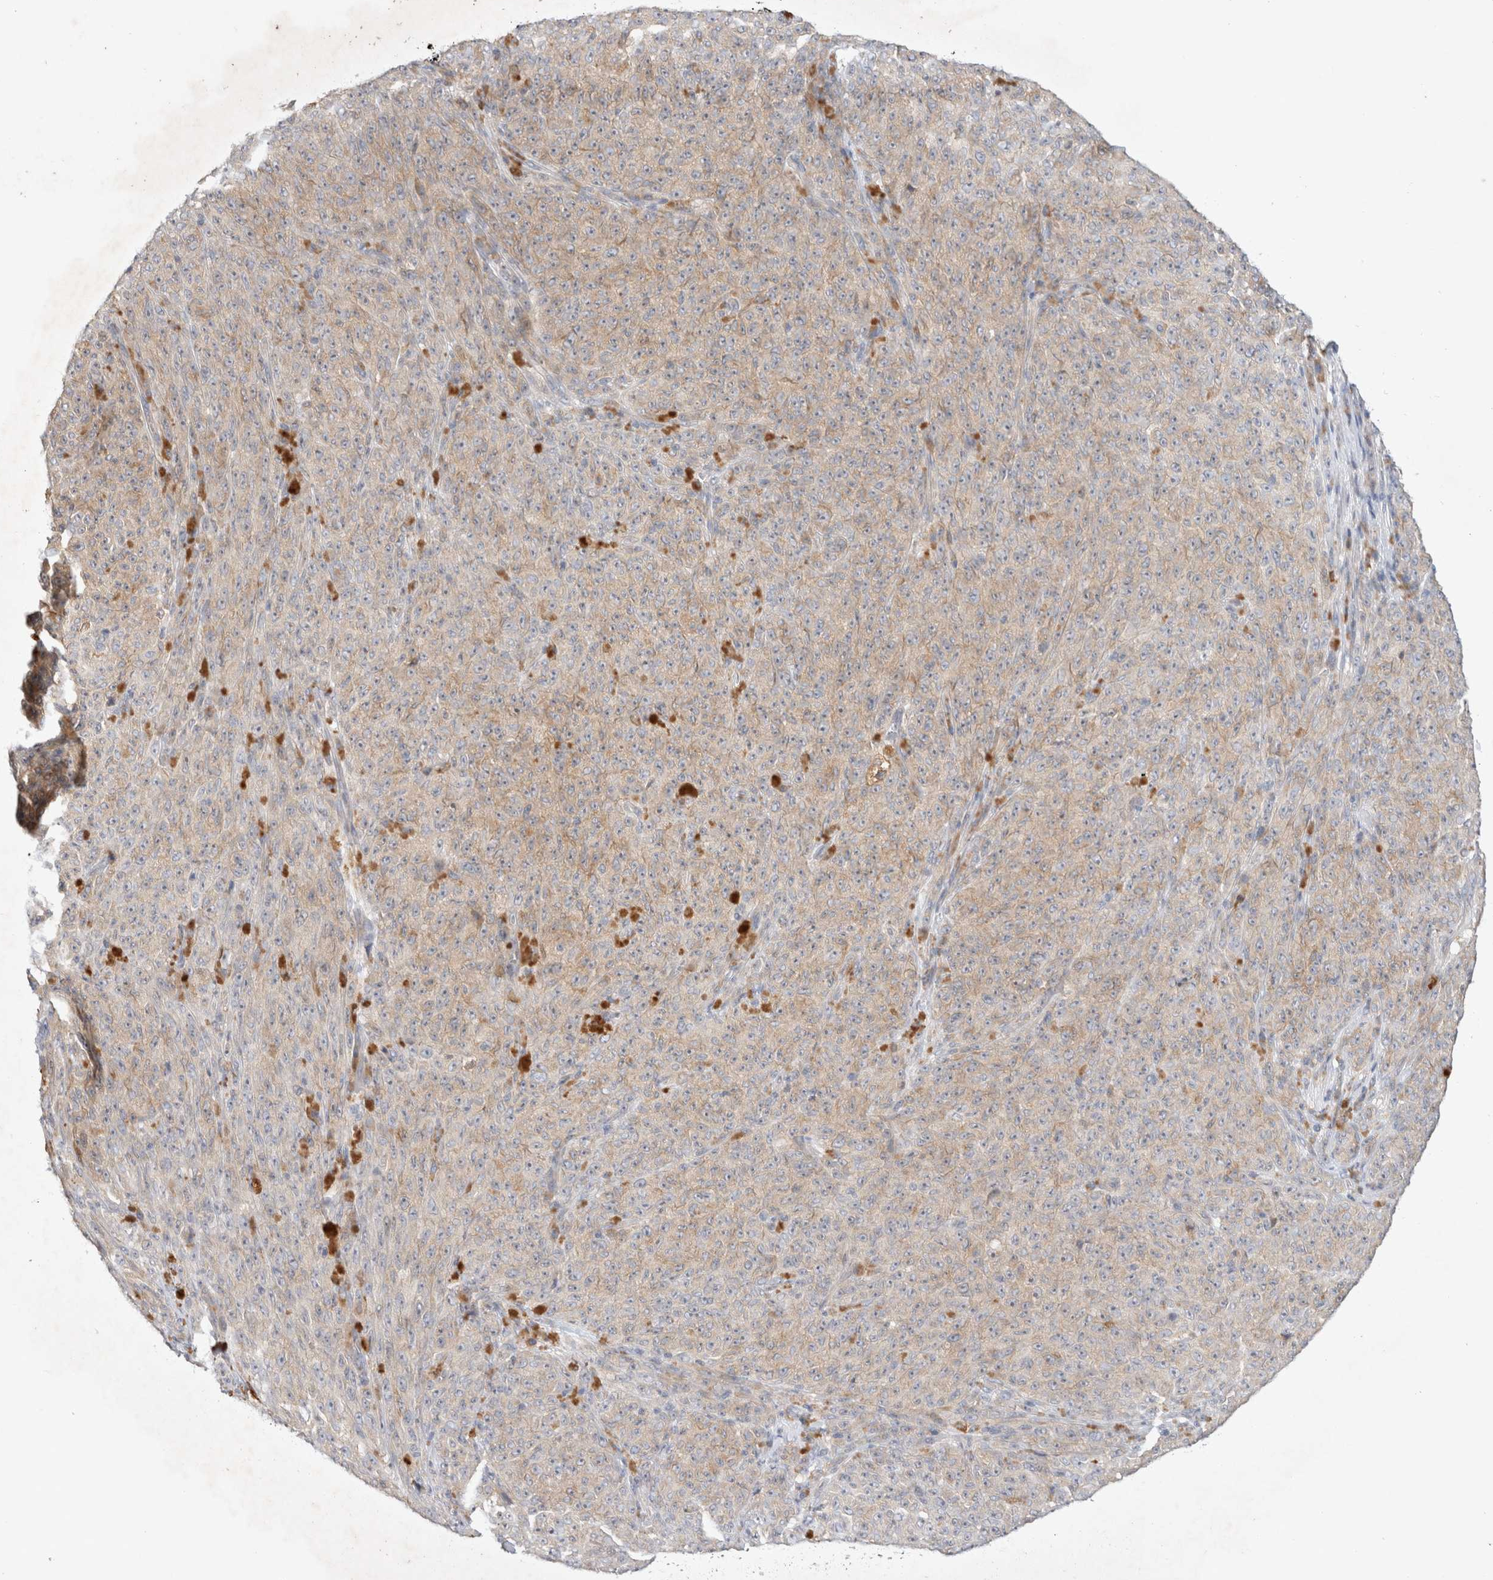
{"staining": {"intensity": "weak", "quantity": "25%-75%", "location": "cytoplasmic/membranous"}, "tissue": "melanoma", "cell_type": "Tumor cells", "image_type": "cancer", "snomed": [{"axis": "morphology", "description": "Malignant melanoma, NOS"}, {"axis": "topography", "description": "Skin"}], "caption": "Malignant melanoma was stained to show a protein in brown. There is low levels of weak cytoplasmic/membranous positivity in approximately 25%-75% of tumor cells.", "gene": "NEDD4L", "patient": {"sex": "female", "age": 82}}